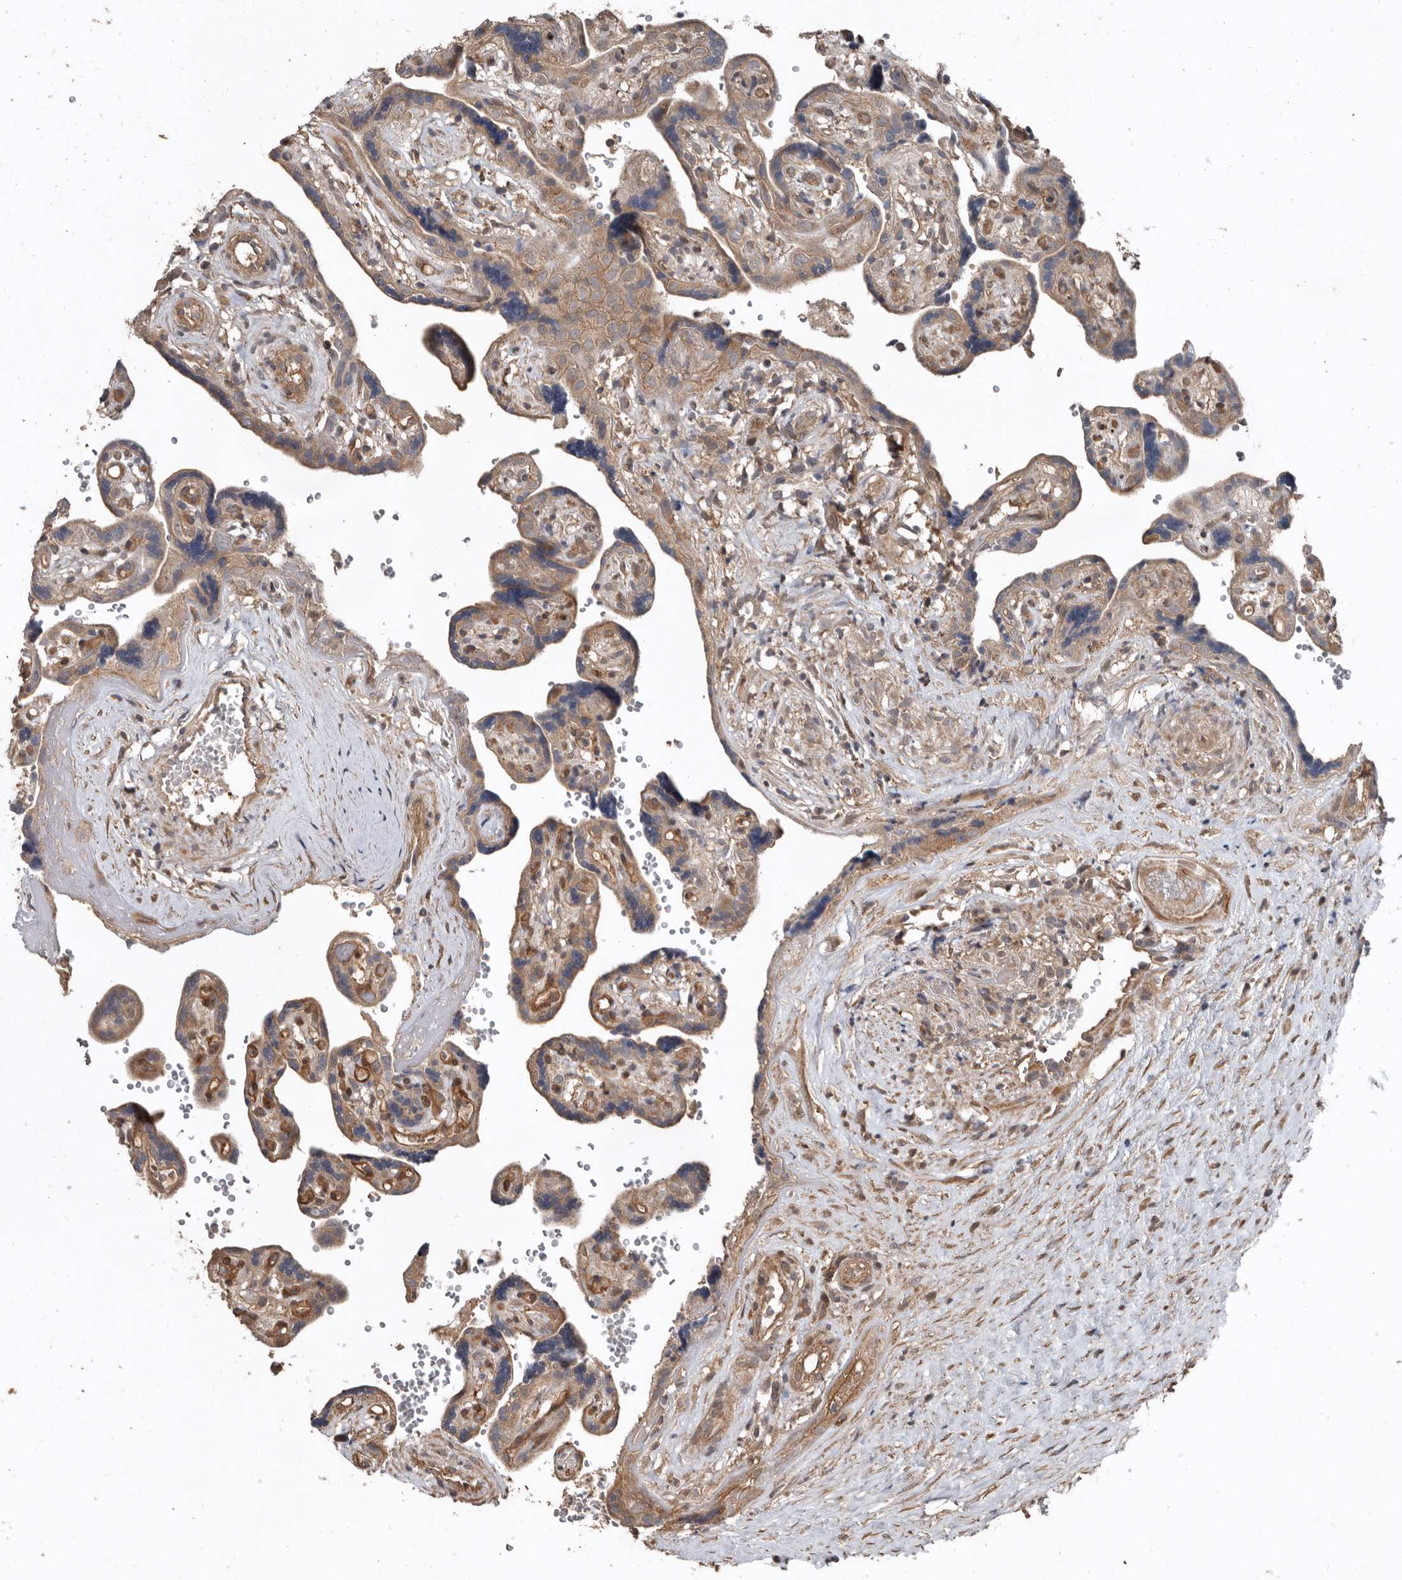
{"staining": {"intensity": "strong", "quantity": ">75%", "location": "cytoplasmic/membranous"}, "tissue": "placenta", "cell_type": "Decidual cells", "image_type": "normal", "snomed": [{"axis": "morphology", "description": "Normal tissue, NOS"}, {"axis": "topography", "description": "Placenta"}], "caption": "Placenta stained with a protein marker exhibits strong staining in decidual cells.", "gene": "EXOC3L1", "patient": {"sex": "female", "age": 30}}